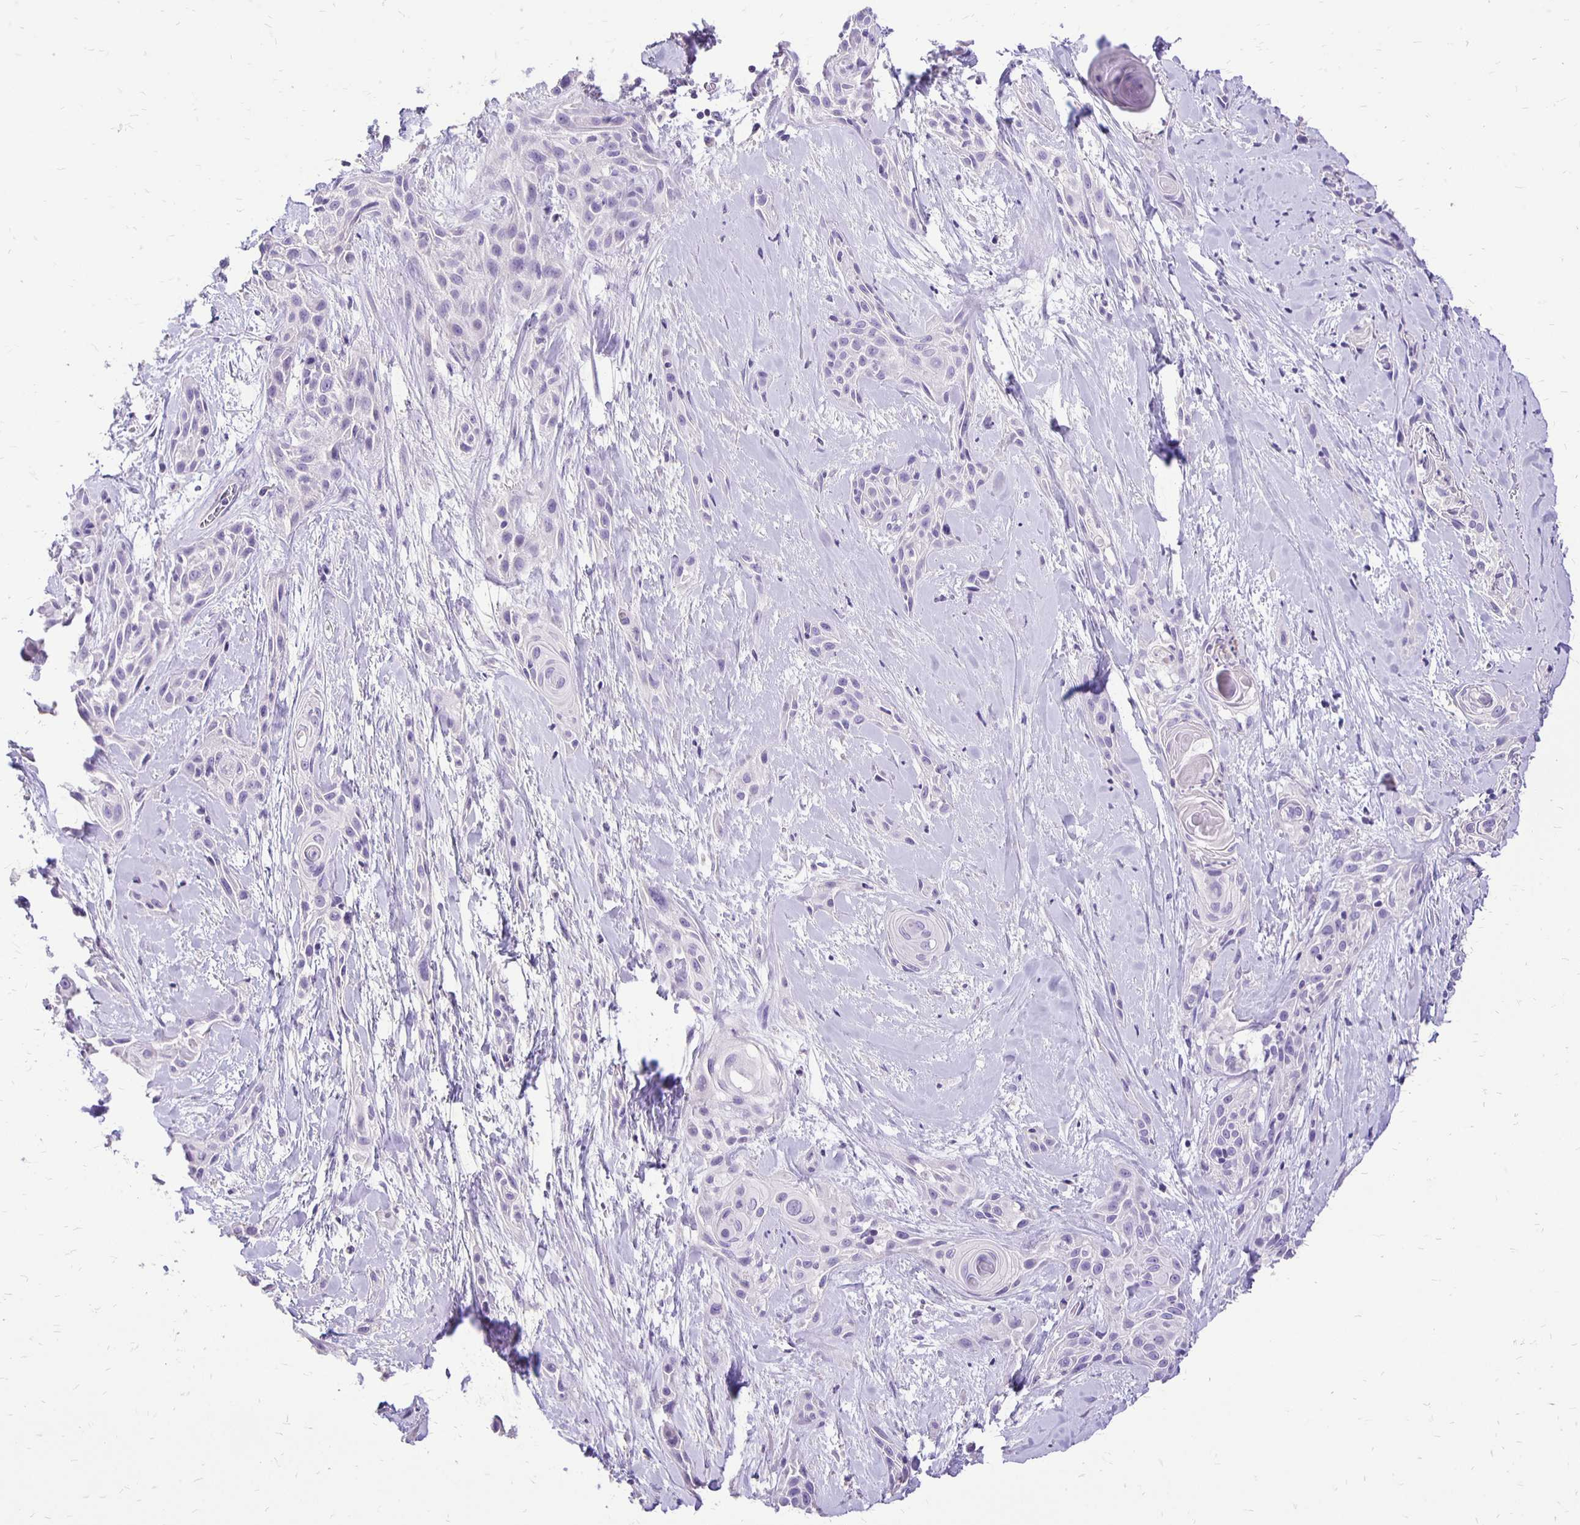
{"staining": {"intensity": "negative", "quantity": "none", "location": "none"}, "tissue": "skin cancer", "cell_type": "Tumor cells", "image_type": "cancer", "snomed": [{"axis": "morphology", "description": "Squamous cell carcinoma, NOS"}, {"axis": "topography", "description": "Skin"}, {"axis": "topography", "description": "Anal"}], "caption": "Tumor cells are negative for protein expression in human skin squamous cell carcinoma. (Stains: DAB (3,3'-diaminobenzidine) immunohistochemistry with hematoxylin counter stain, Microscopy: brightfield microscopy at high magnification).", "gene": "ANKRD45", "patient": {"sex": "male", "age": 64}}